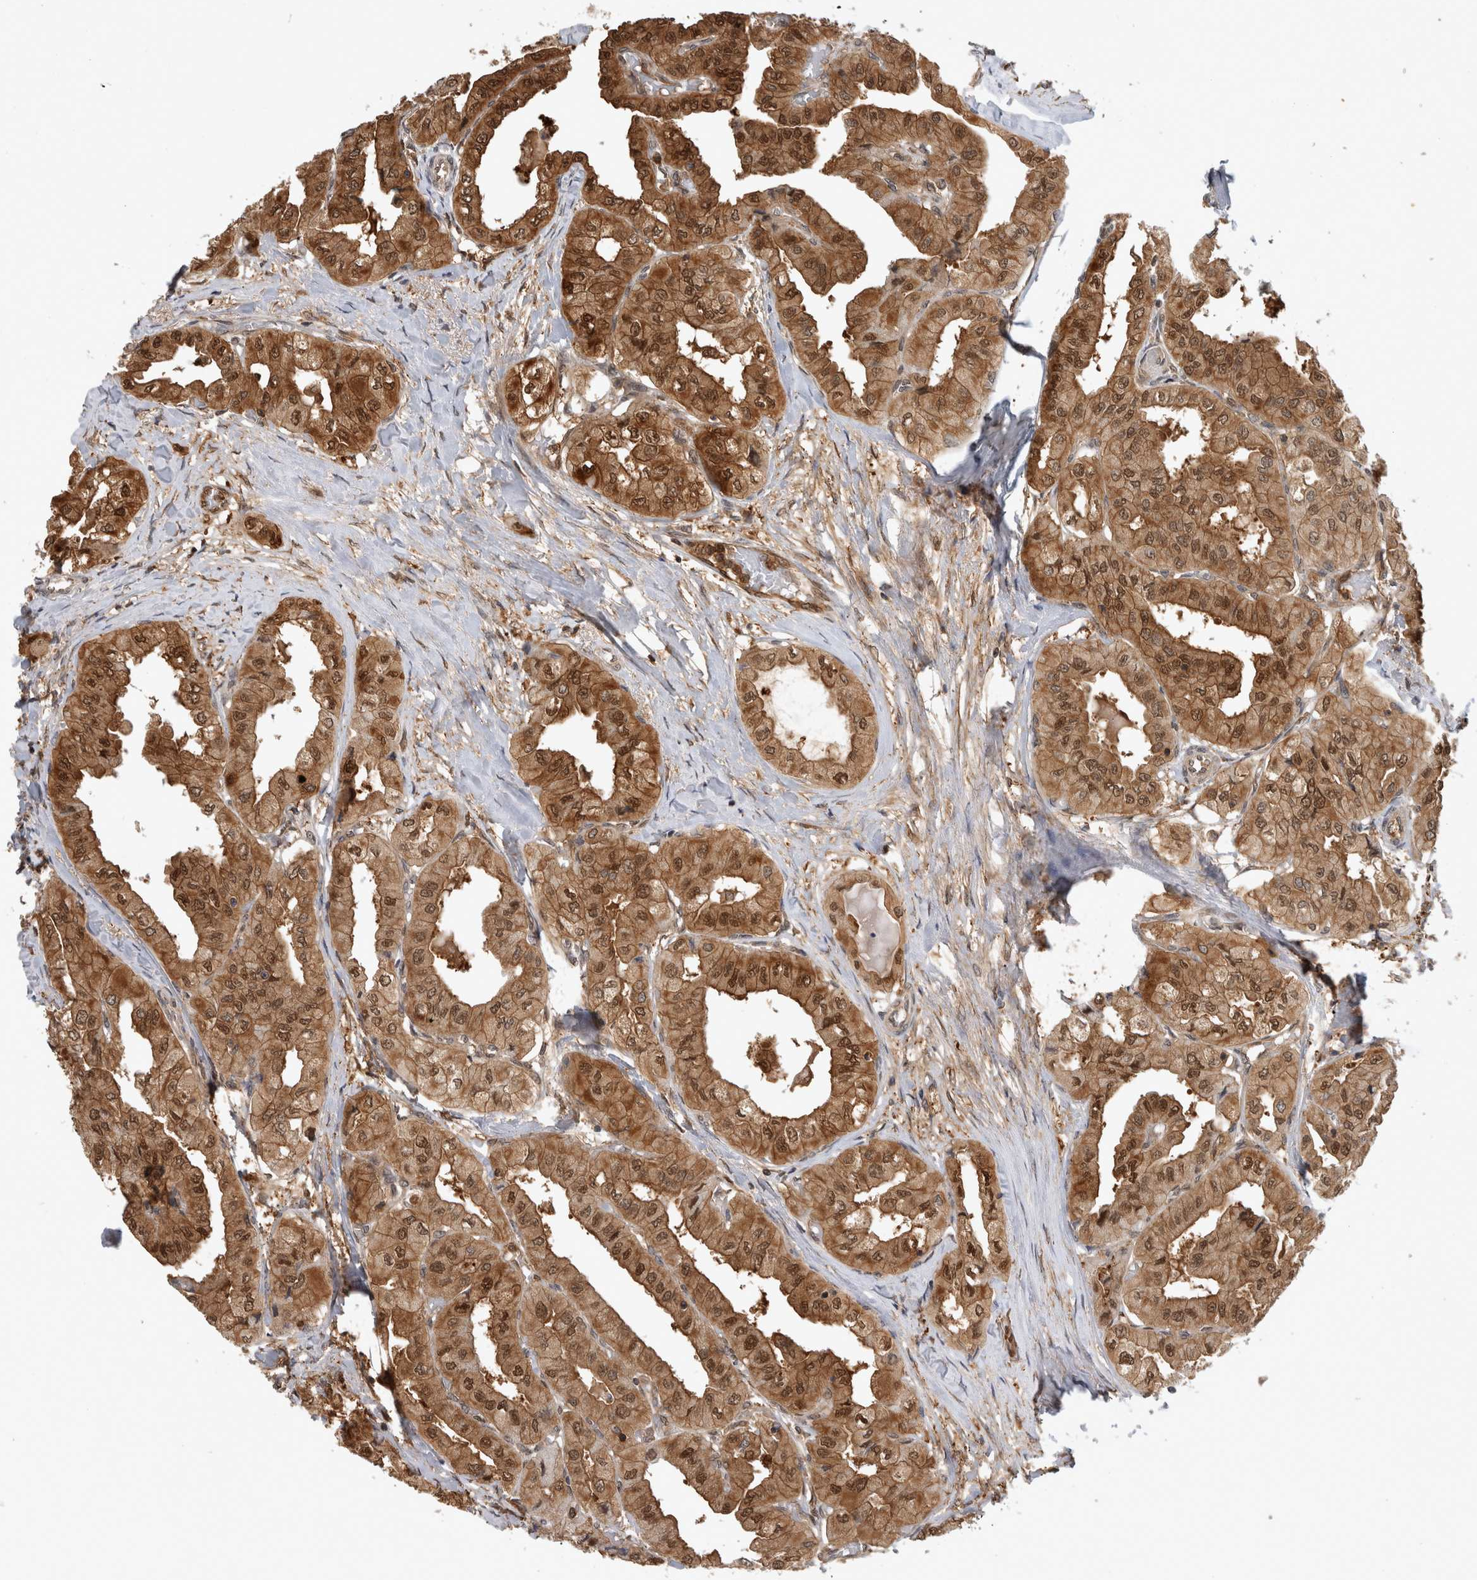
{"staining": {"intensity": "moderate", "quantity": ">75%", "location": "cytoplasmic/membranous,nuclear"}, "tissue": "thyroid cancer", "cell_type": "Tumor cells", "image_type": "cancer", "snomed": [{"axis": "morphology", "description": "Papillary adenocarcinoma, NOS"}, {"axis": "topography", "description": "Thyroid gland"}], "caption": "Human thyroid papillary adenocarcinoma stained with a protein marker reveals moderate staining in tumor cells.", "gene": "ASTN2", "patient": {"sex": "female", "age": 59}}